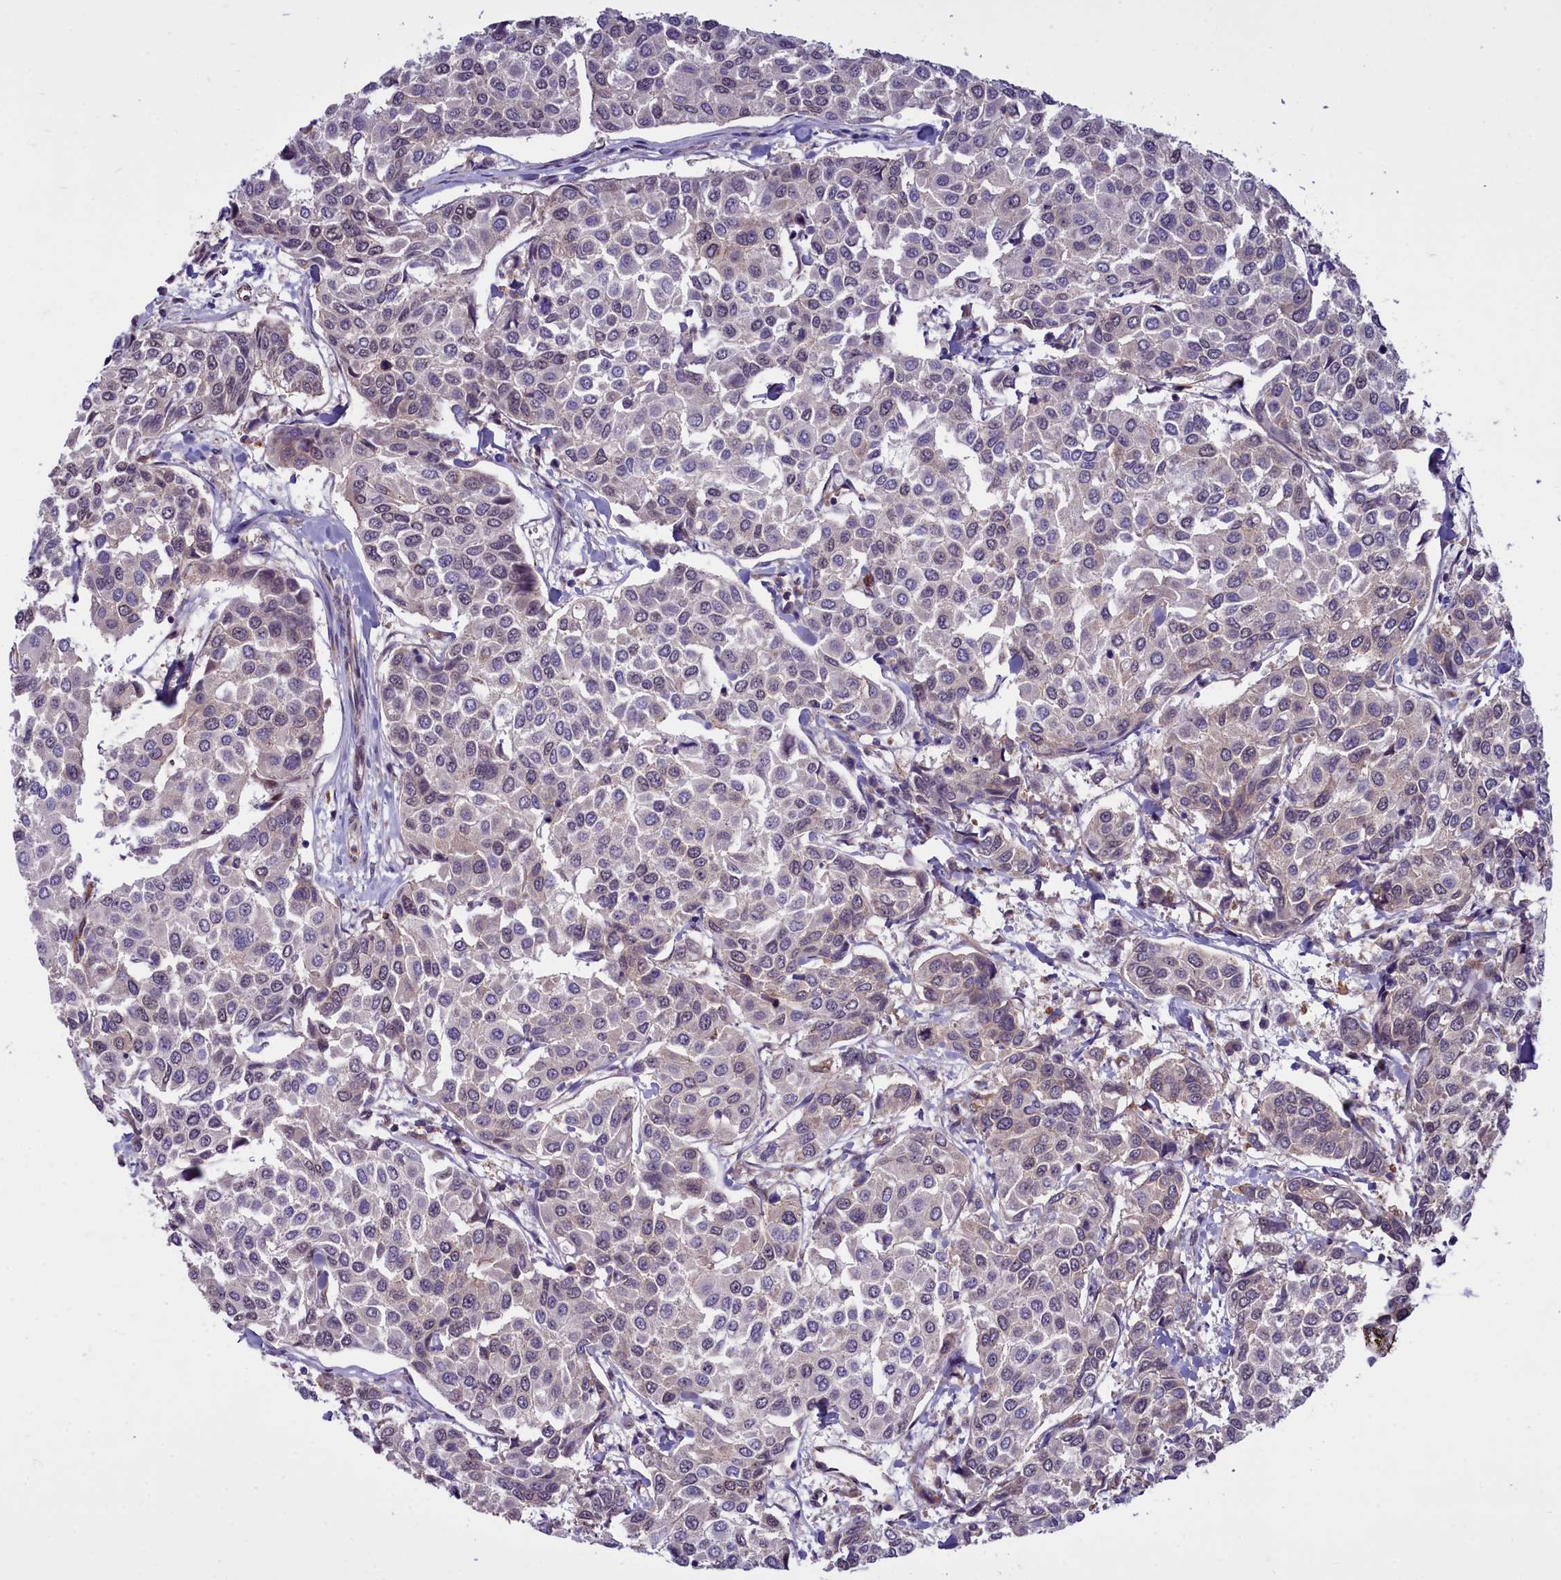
{"staining": {"intensity": "negative", "quantity": "none", "location": "none"}, "tissue": "breast cancer", "cell_type": "Tumor cells", "image_type": "cancer", "snomed": [{"axis": "morphology", "description": "Duct carcinoma"}, {"axis": "topography", "description": "Breast"}], "caption": "DAB (3,3'-diaminobenzidine) immunohistochemical staining of breast cancer displays no significant staining in tumor cells. (DAB (3,3'-diaminobenzidine) immunohistochemistry (IHC) with hematoxylin counter stain).", "gene": "BCAR1", "patient": {"sex": "female", "age": 55}}